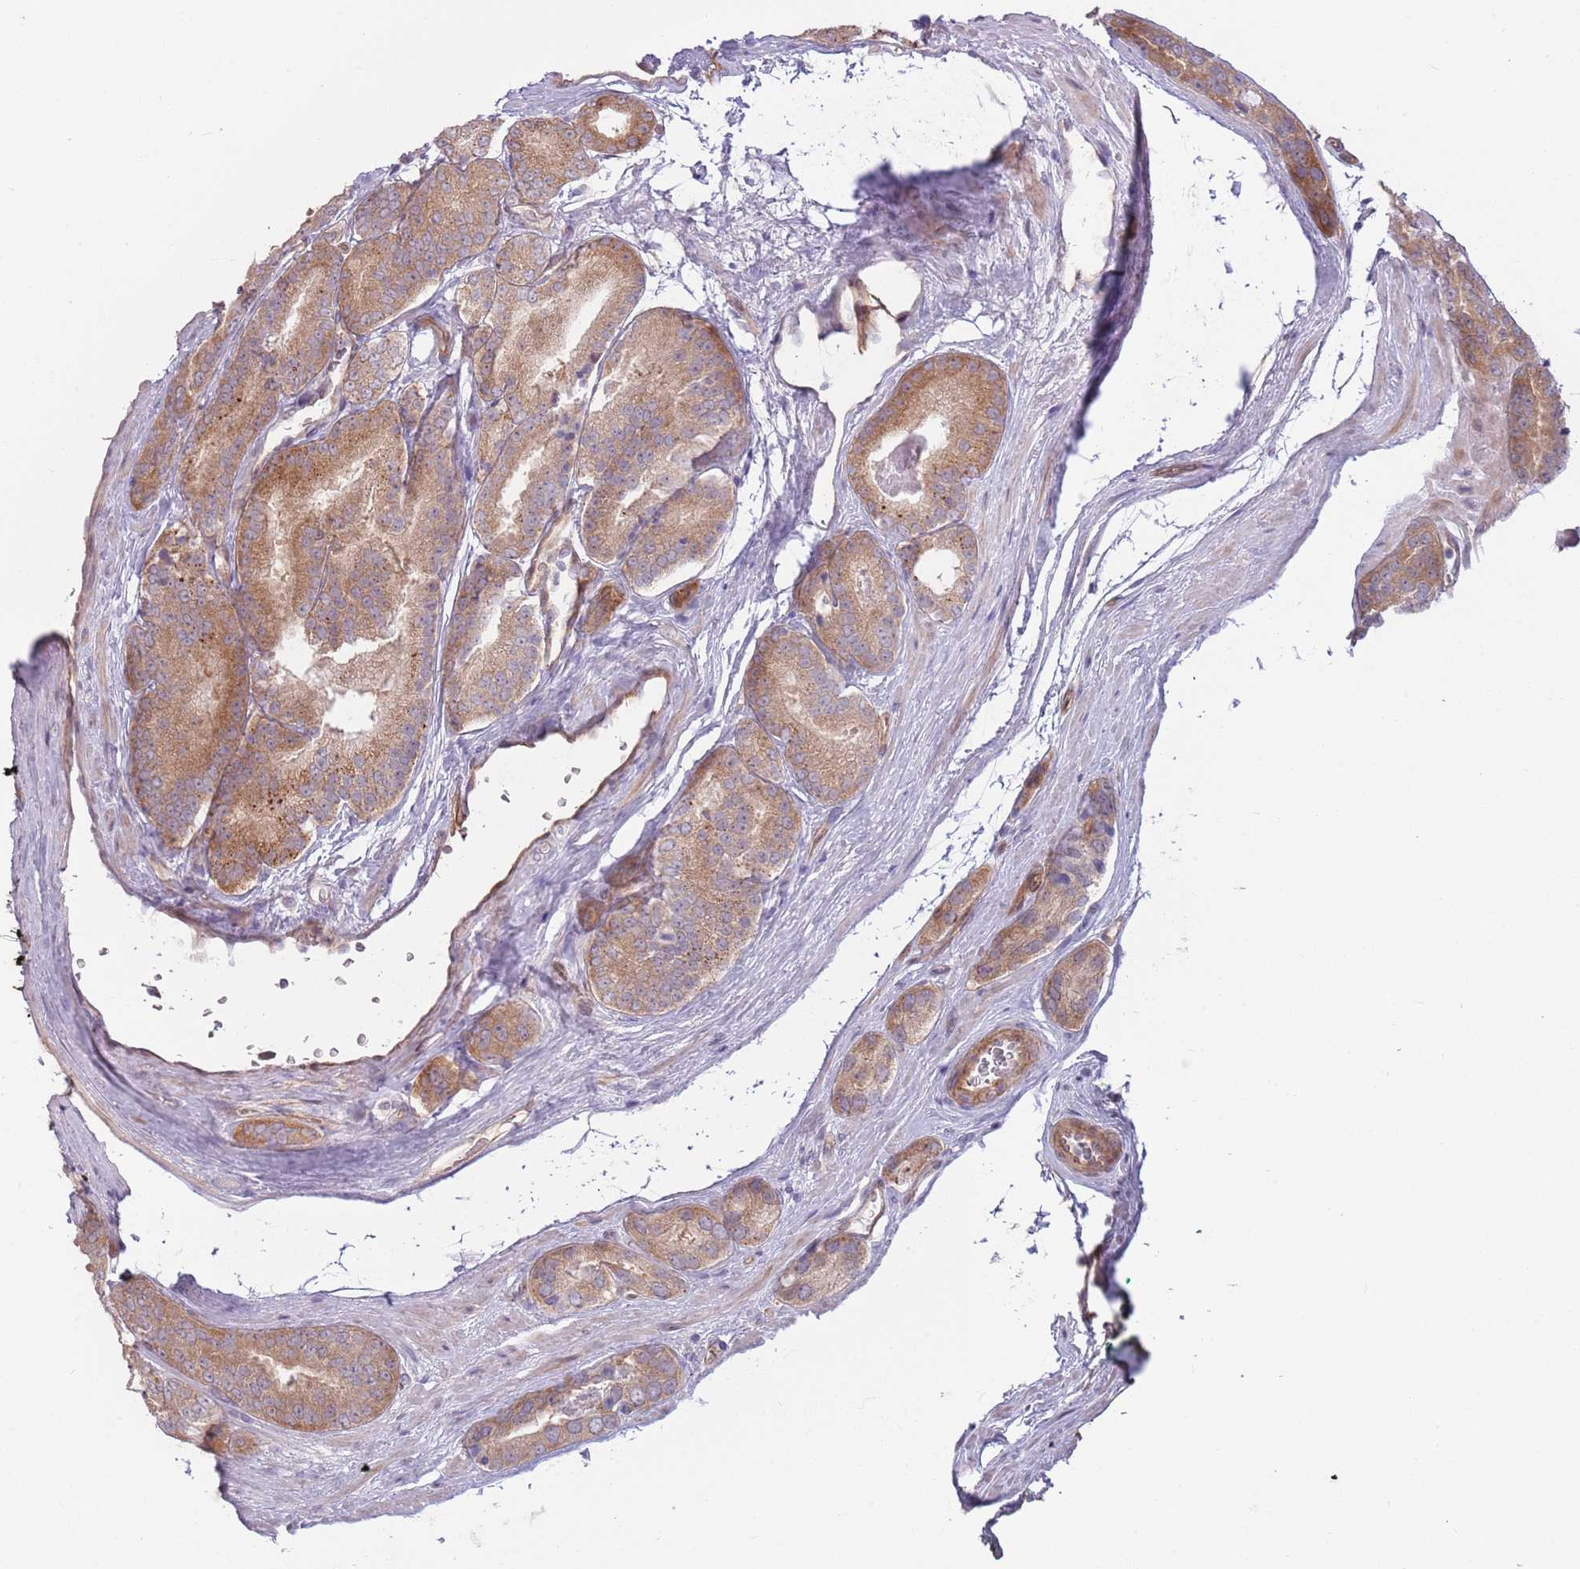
{"staining": {"intensity": "moderate", "quantity": "25%-75%", "location": "cytoplasmic/membranous"}, "tissue": "prostate cancer", "cell_type": "Tumor cells", "image_type": "cancer", "snomed": [{"axis": "morphology", "description": "Adenocarcinoma, High grade"}, {"axis": "topography", "description": "Prostate"}], "caption": "Prostate cancer (adenocarcinoma (high-grade)) was stained to show a protein in brown. There is medium levels of moderate cytoplasmic/membranous staining in about 25%-75% of tumor cells. Using DAB (3,3'-diaminobenzidine) (brown) and hematoxylin (blue) stains, captured at high magnification using brightfield microscopy.", "gene": "LDHD", "patient": {"sex": "male", "age": 72}}